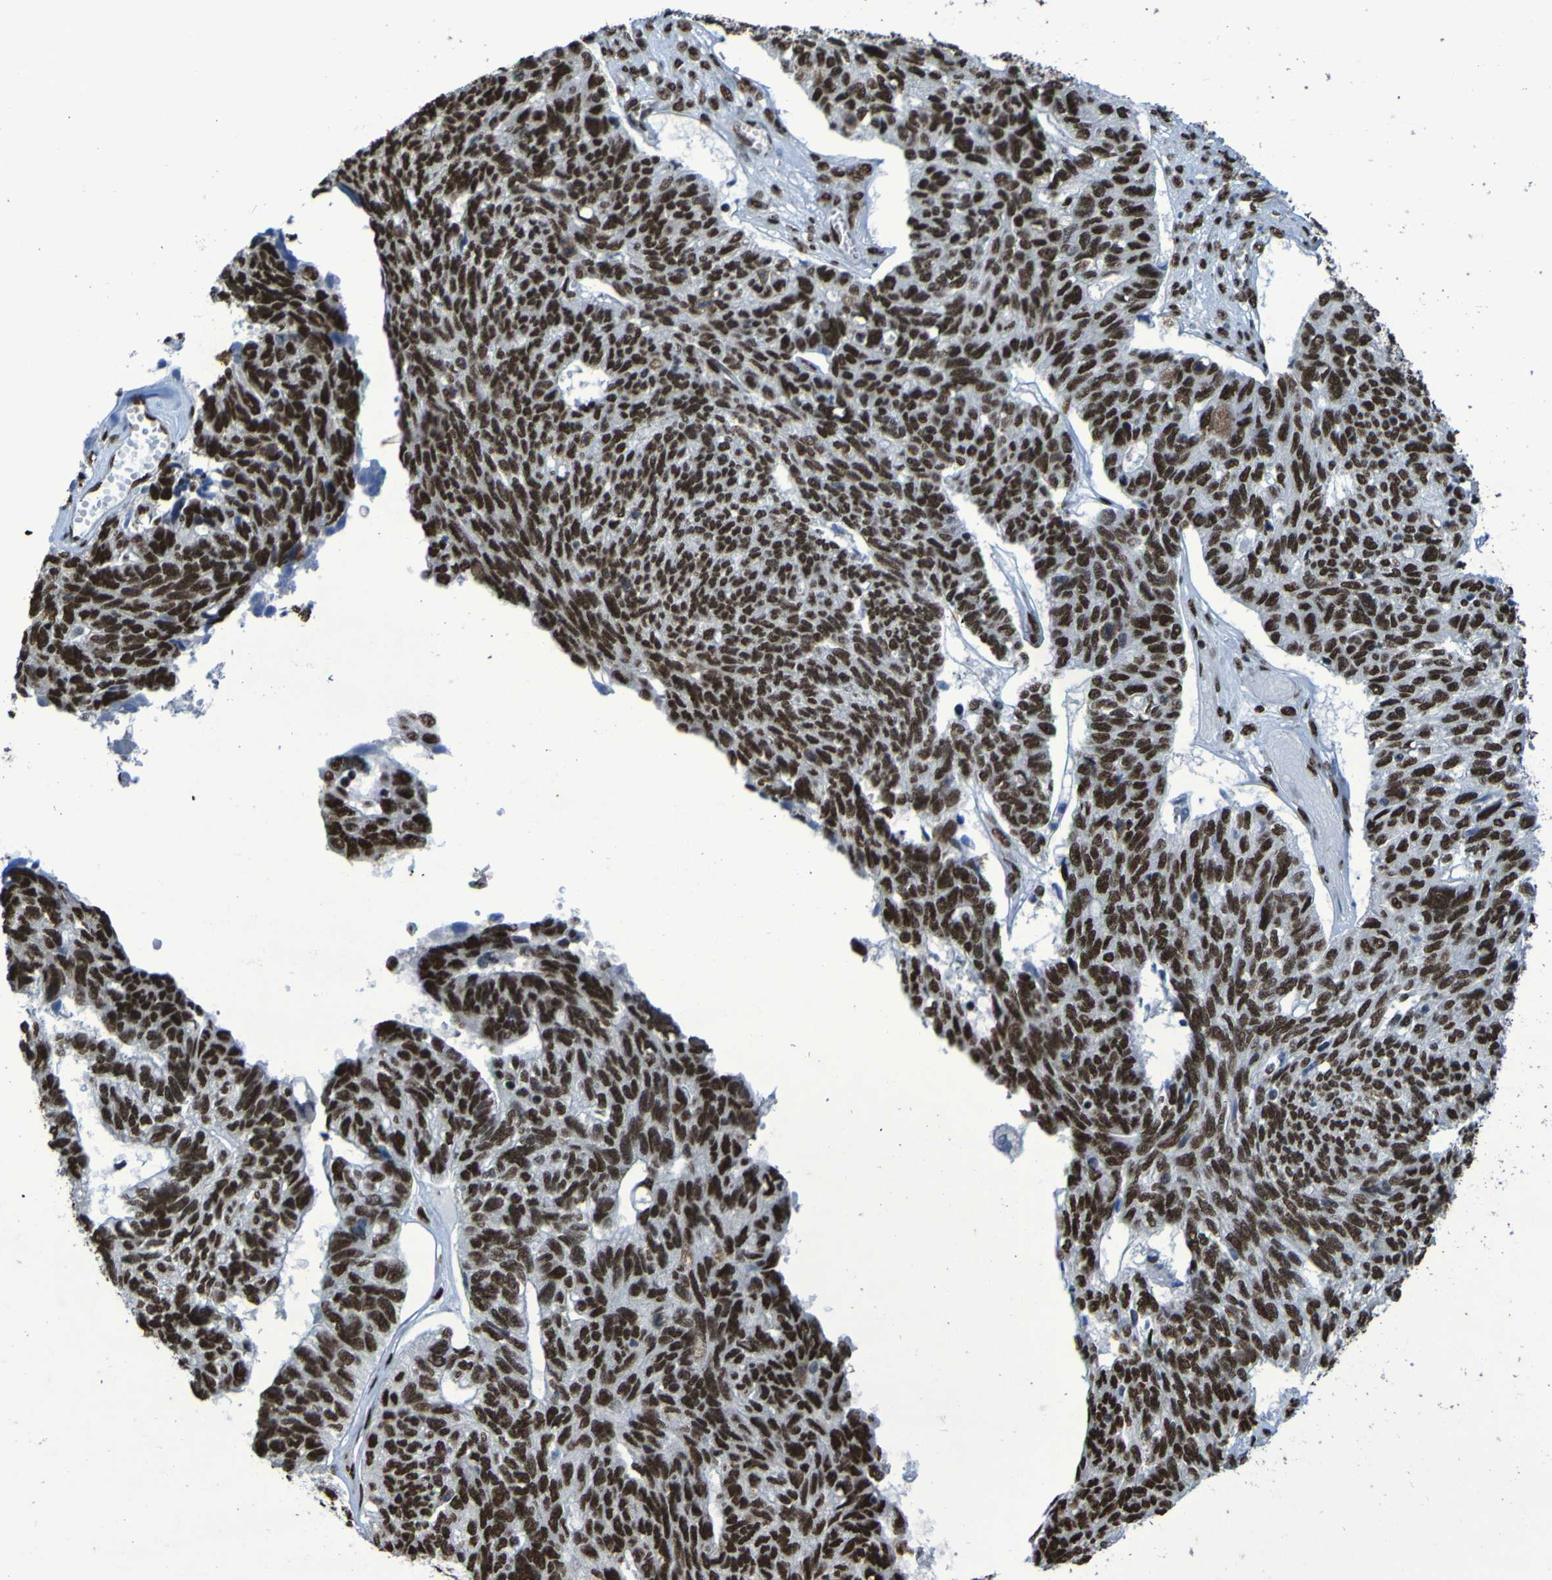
{"staining": {"intensity": "strong", "quantity": ">75%", "location": "nuclear"}, "tissue": "ovarian cancer", "cell_type": "Tumor cells", "image_type": "cancer", "snomed": [{"axis": "morphology", "description": "Cystadenocarcinoma, serous, NOS"}, {"axis": "topography", "description": "Ovary"}], "caption": "Protein expression analysis of human ovarian serous cystadenocarcinoma reveals strong nuclear staining in about >75% of tumor cells.", "gene": "HNRNPR", "patient": {"sex": "female", "age": 79}}